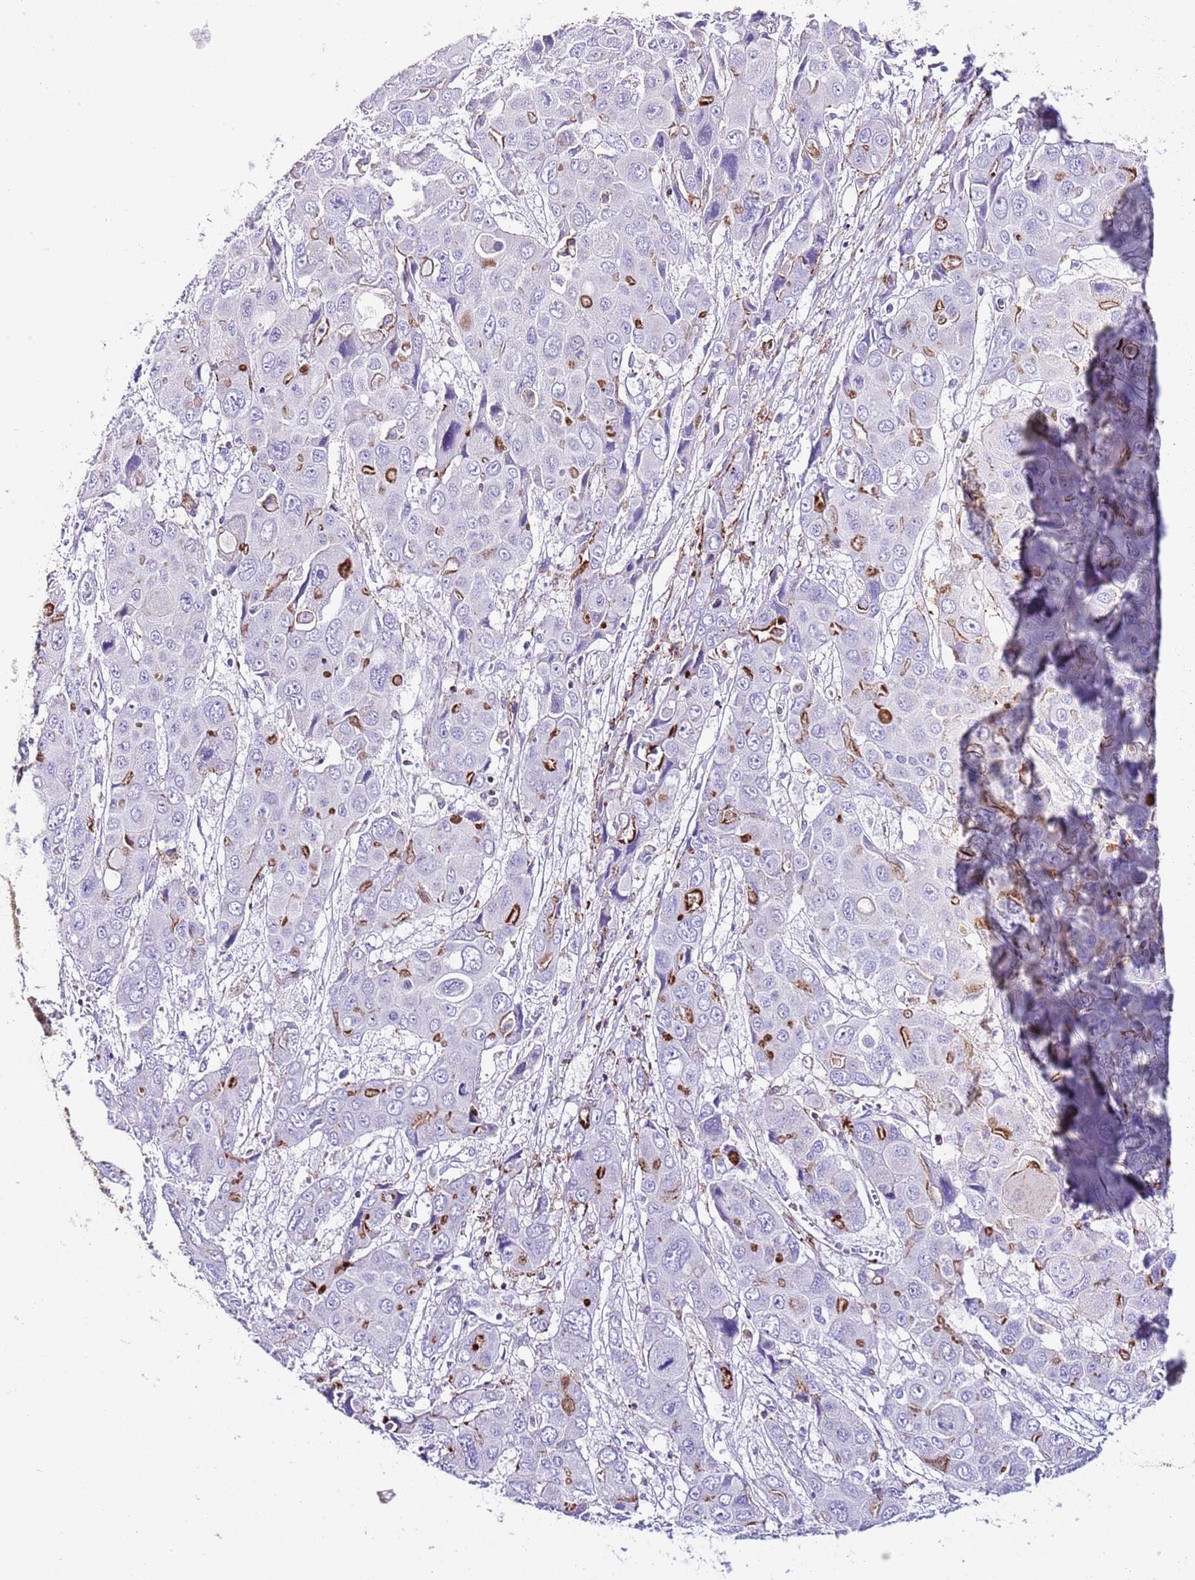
{"staining": {"intensity": "moderate", "quantity": "<25%", "location": "cytoplasmic/membranous"}, "tissue": "liver cancer", "cell_type": "Tumor cells", "image_type": "cancer", "snomed": [{"axis": "morphology", "description": "Cholangiocarcinoma"}, {"axis": "topography", "description": "Liver"}], "caption": "About <25% of tumor cells in human liver cancer (cholangiocarcinoma) show moderate cytoplasmic/membranous protein staining as visualized by brown immunohistochemical staining.", "gene": "ALDH3A1", "patient": {"sex": "male", "age": 67}}